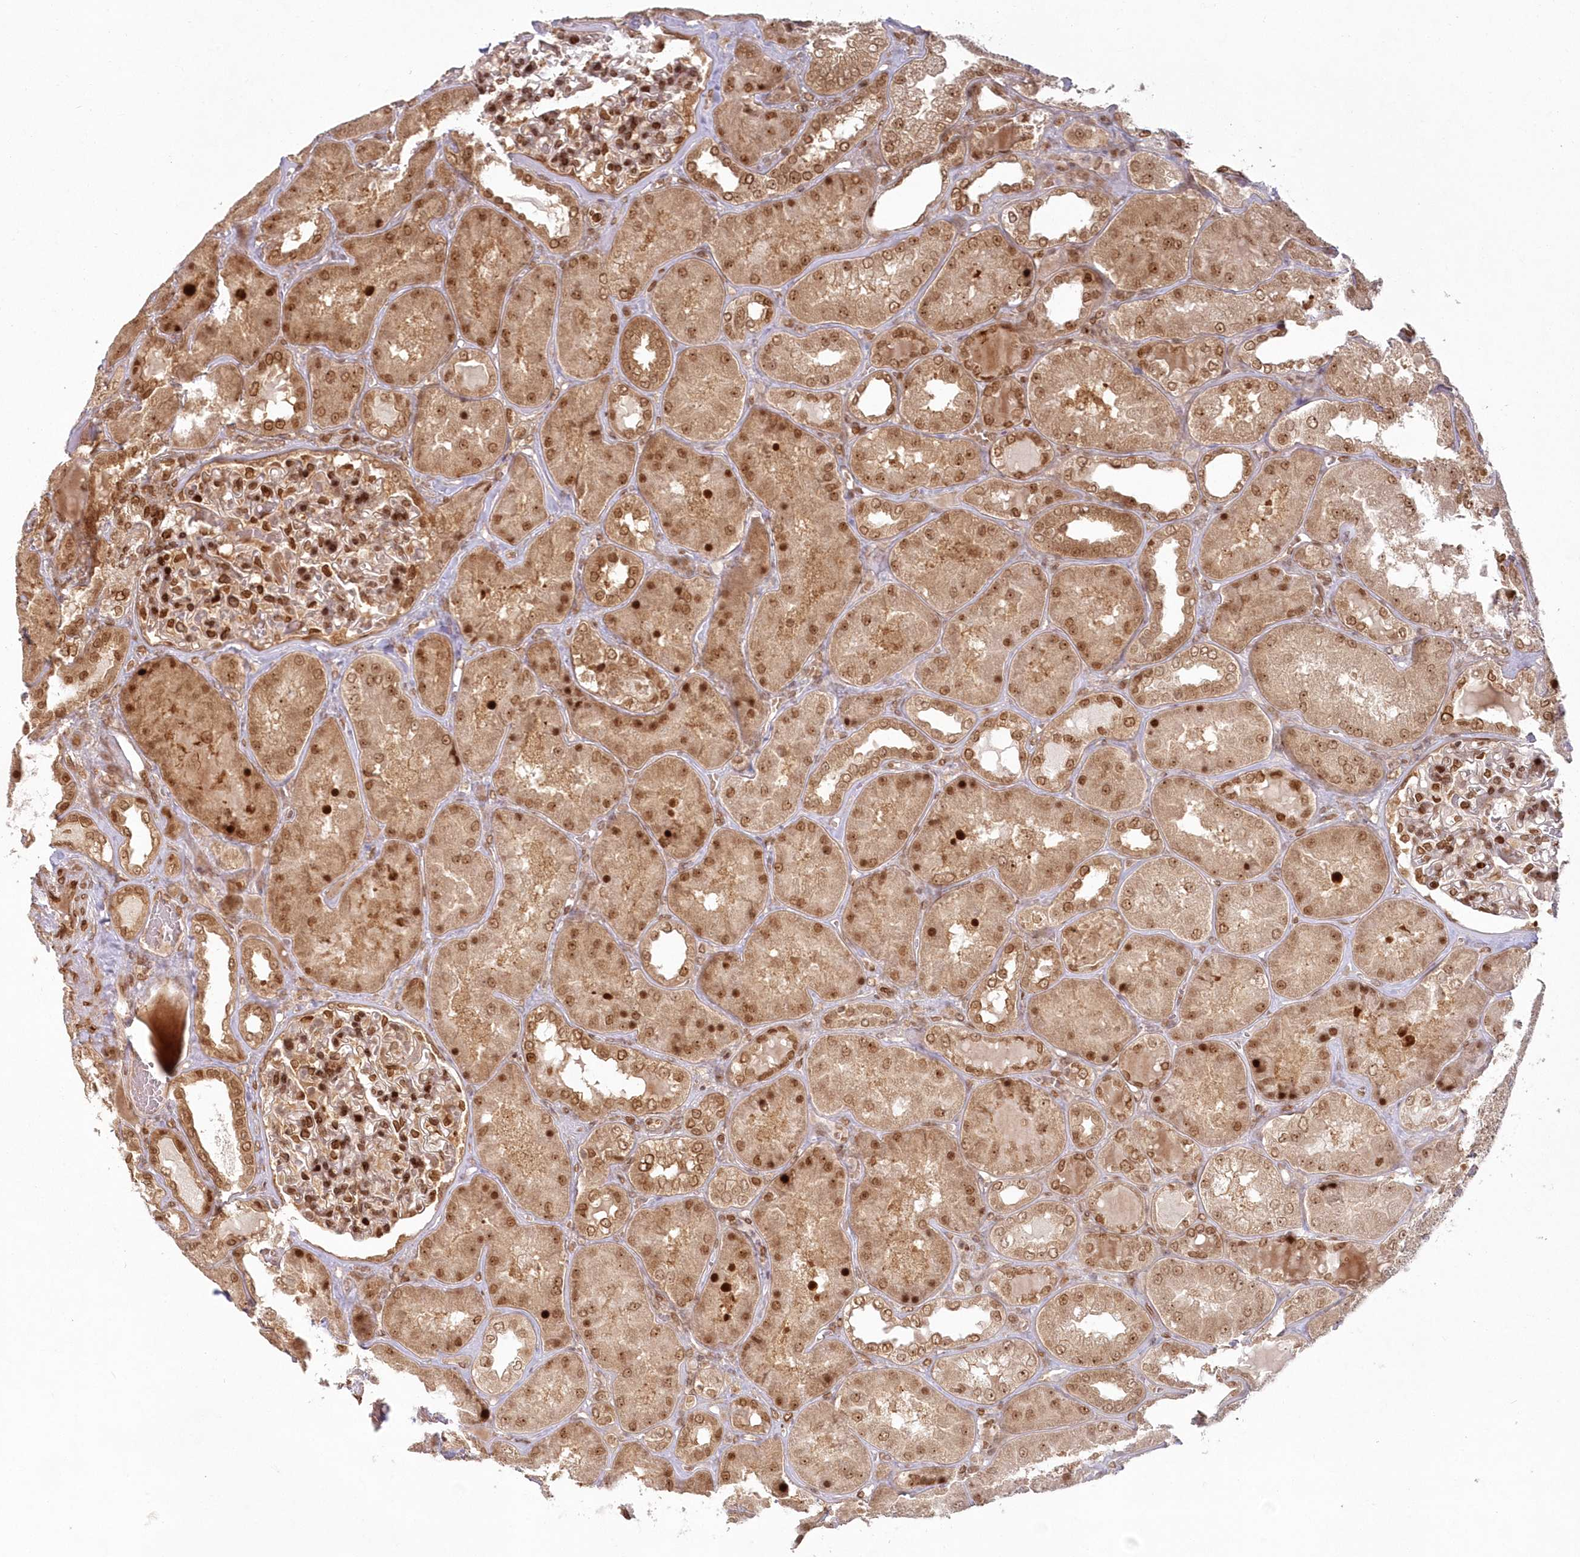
{"staining": {"intensity": "strong", "quantity": ">75%", "location": "cytoplasmic/membranous,nuclear"}, "tissue": "kidney", "cell_type": "Cells in glomeruli", "image_type": "normal", "snomed": [{"axis": "morphology", "description": "Normal tissue, NOS"}, {"axis": "topography", "description": "Kidney"}], "caption": "Immunohistochemistry (IHC) (DAB) staining of normal human kidney reveals strong cytoplasmic/membranous,nuclear protein positivity in about >75% of cells in glomeruli. (DAB (3,3'-diaminobenzidine) IHC with brightfield microscopy, high magnification).", "gene": "TOGARAM2", "patient": {"sex": "female", "age": 56}}